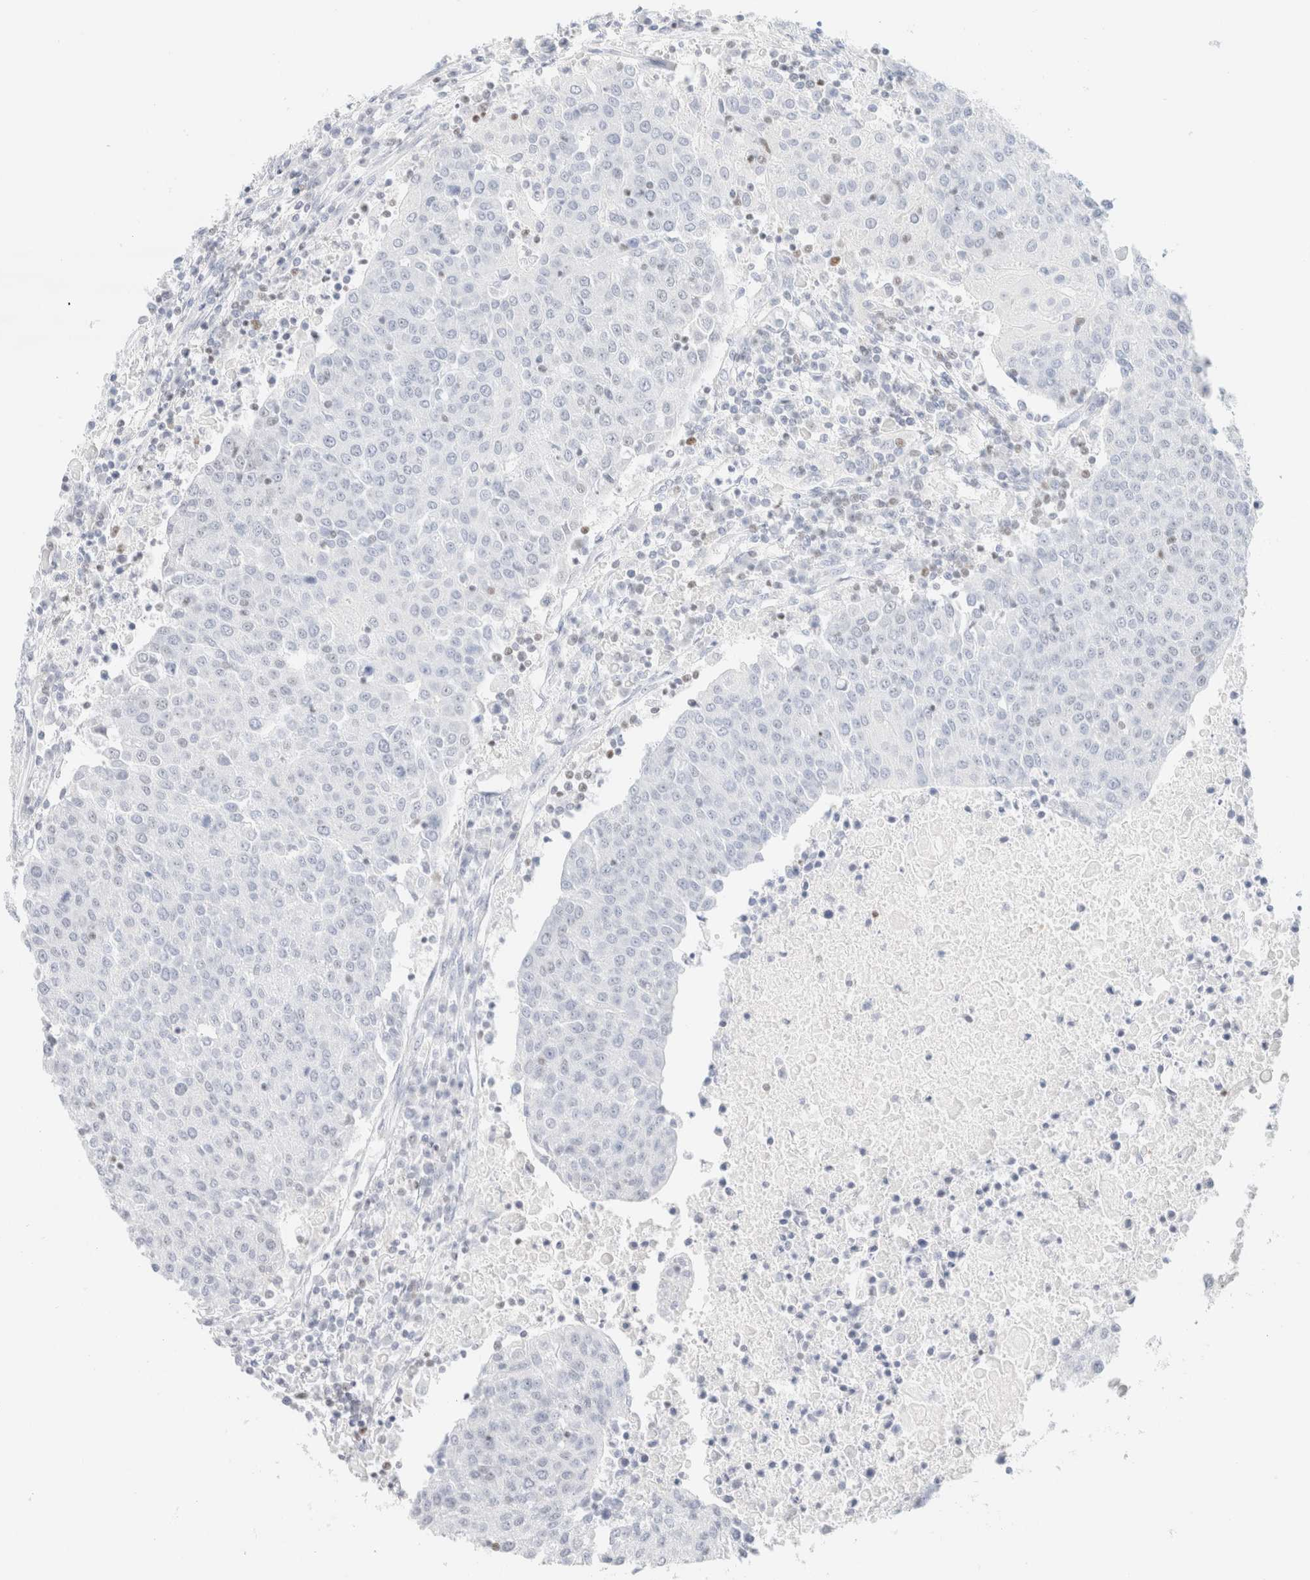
{"staining": {"intensity": "negative", "quantity": "none", "location": "none"}, "tissue": "urothelial cancer", "cell_type": "Tumor cells", "image_type": "cancer", "snomed": [{"axis": "morphology", "description": "Urothelial carcinoma, High grade"}, {"axis": "topography", "description": "Urinary bladder"}], "caption": "High magnification brightfield microscopy of urothelial cancer stained with DAB (3,3'-diaminobenzidine) (brown) and counterstained with hematoxylin (blue): tumor cells show no significant staining.", "gene": "IKZF3", "patient": {"sex": "female", "age": 85}}